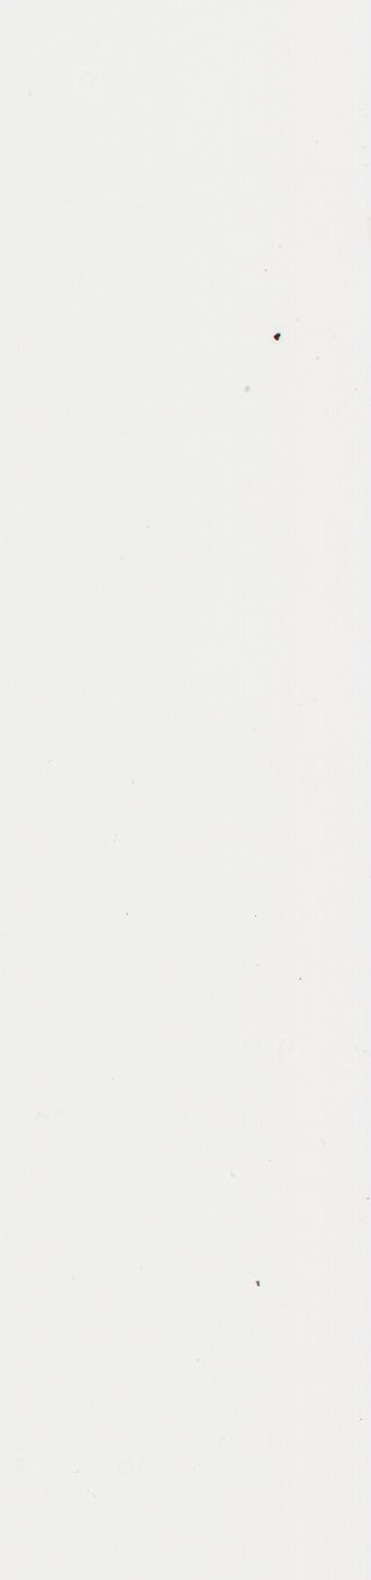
{"staining": {"intensity": "weak", "quantity": ">75%", "location": "cytoplasmic/membranous"}, "tissue": "stomach cancer", "cell_type": "Tumor cells", "image_type": "cancer", "snomed": [{"axis": "morphology", "description": "Adenocarcinoma, NOS"}, {"axis": "topography", "description": "Stomach, upper"}], "caption": "Stomach adenocarcinoma stained for a protein demonstrates weak cytoplasmic/membranous positivity in tumor cells.", "gene": "MAP2K7", "patient": {"sex": "male", "age": 47}}